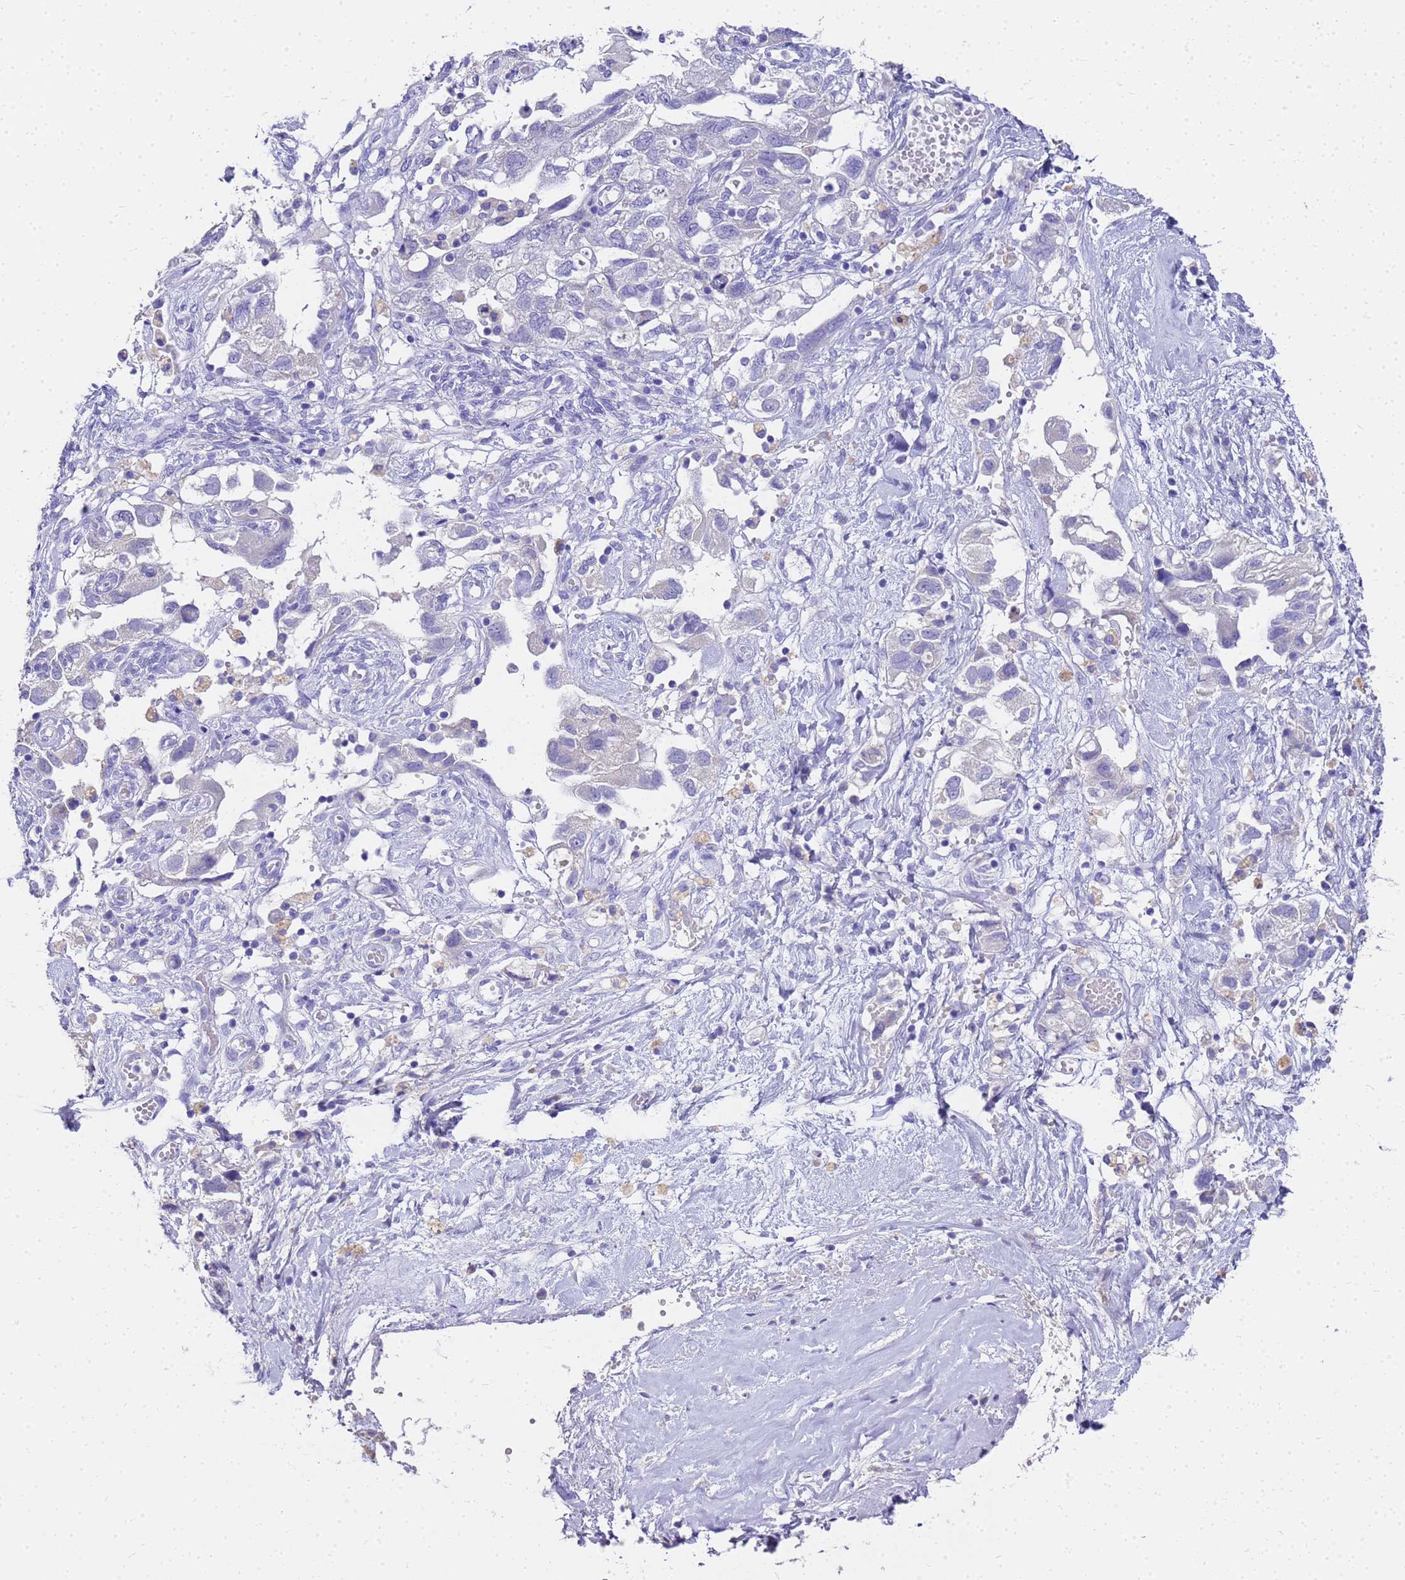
{"staining": {"intensity": "negative", "quantity": "none", "location": "none"}, "tissue": "ovarian cancer", "cell_type": "Tumor cells", "image_type": "cancer", "snomed": [{"axis": "morphology", "description": "Carcinoma, NOS"}, {"axis": "morphology", "description": "Cystadenocarcinoma, serous, NOS"}, {"axis": "topography", "description": "Ovary"}], "caption": "The photomicrograph exhibits no significant expression in tumor cells of serous cystadenocarcinoma (ovarian).", "gene": "MS4A13", "patient": {"sex": "female", "age": 69}}